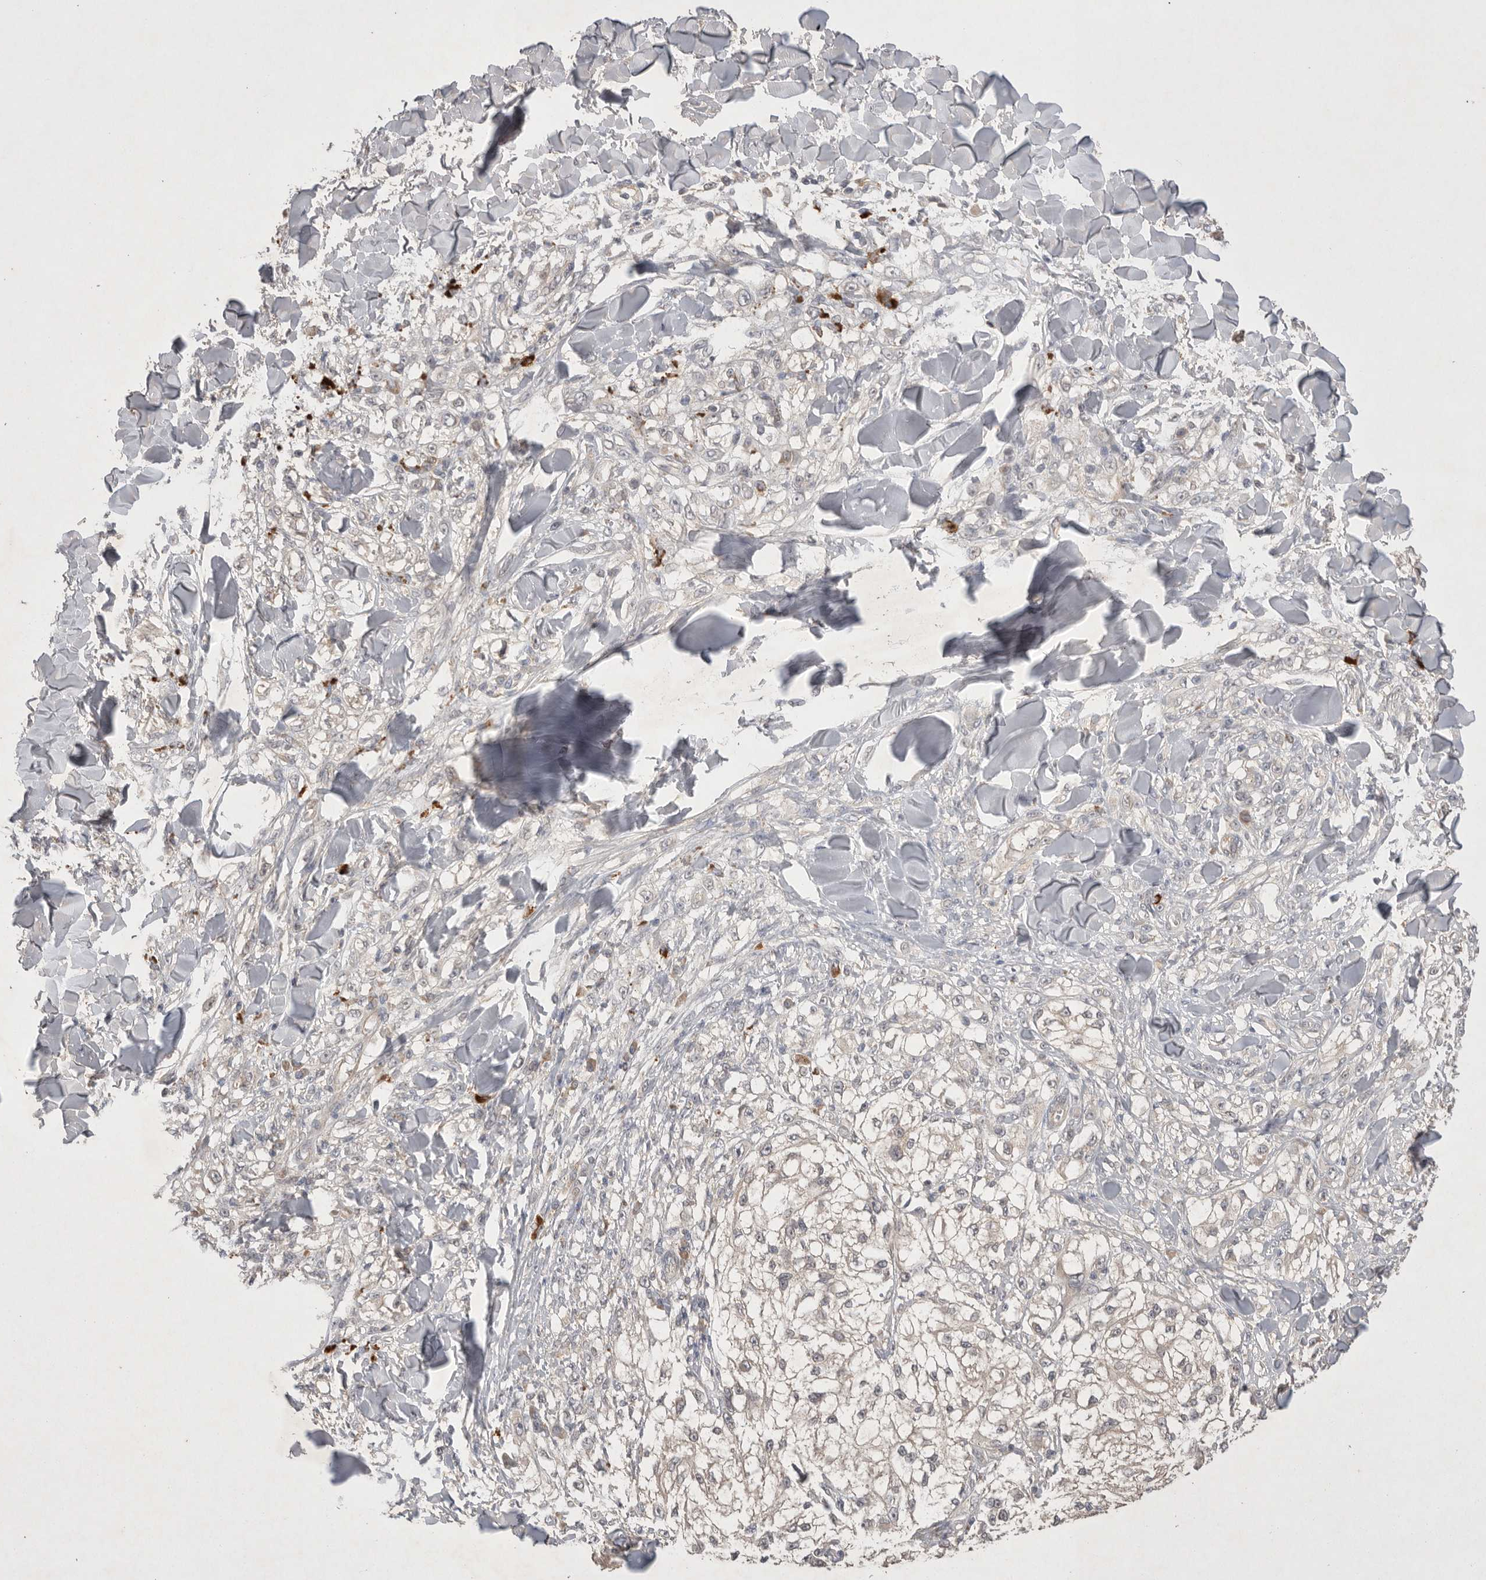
{"staining": {"intensity": "negative", "quantity": "none", "location": "none"}, "tissue": "melanoma", "cell_type": "Tumor cells", "image_type": "cancer", "snomed": [{"axis": "morphology", "description": "Malignant melanoma, NOS"}, {"axis": "topography", "description": "Skin of head"}], "caption": "Tumor cells are negative for brown protein staining in melanoma. (DAB immunohistochemistry (IHC), high magnification).", "gene": "NRCAM", "patient": {"sex": "male", "age": 83}}